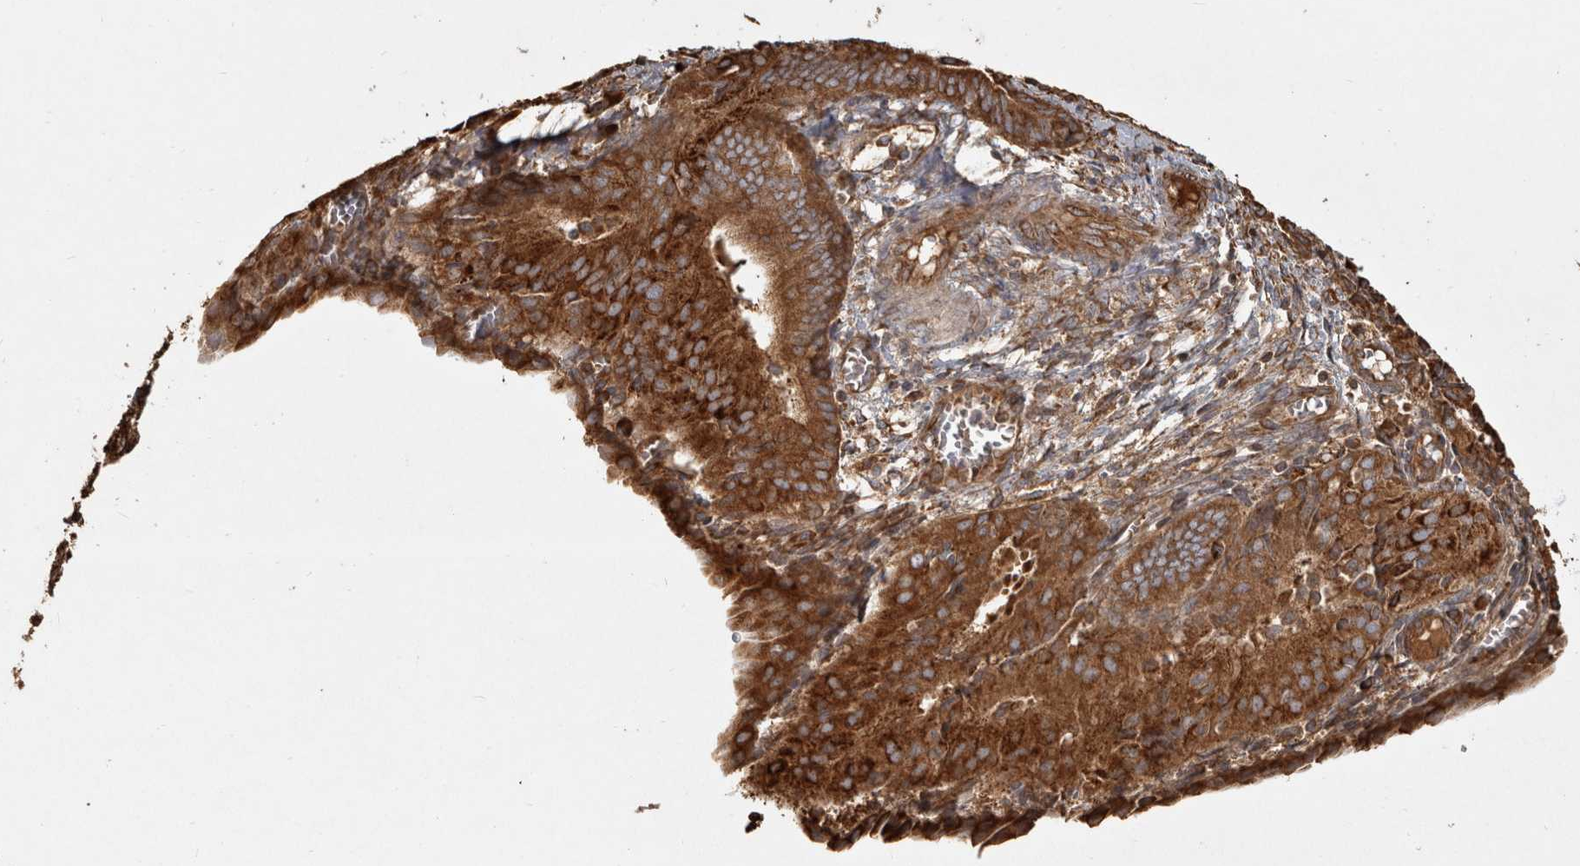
{"staining": {"intensity": "strong", "quantity": ">75%", "location": "cytoplasmic/membranous"}, "tissue": "endometrial cancer", "cell_type": "Tumor cells", "image_type": "cancer", "snomed": [{"axis": "morphology", "description": "Adenocarcinoma, NOS"}, {"axis": "topography", "description": "Endometrium"}], "caption": "The micrograph shows a brown stain indicating the presence of a protein in the cytoplasmic/membranous of tumor cells in endometrial cancer.", "gene": "CAMSAP2", "patient": {"sex": "female", "age": 81}}